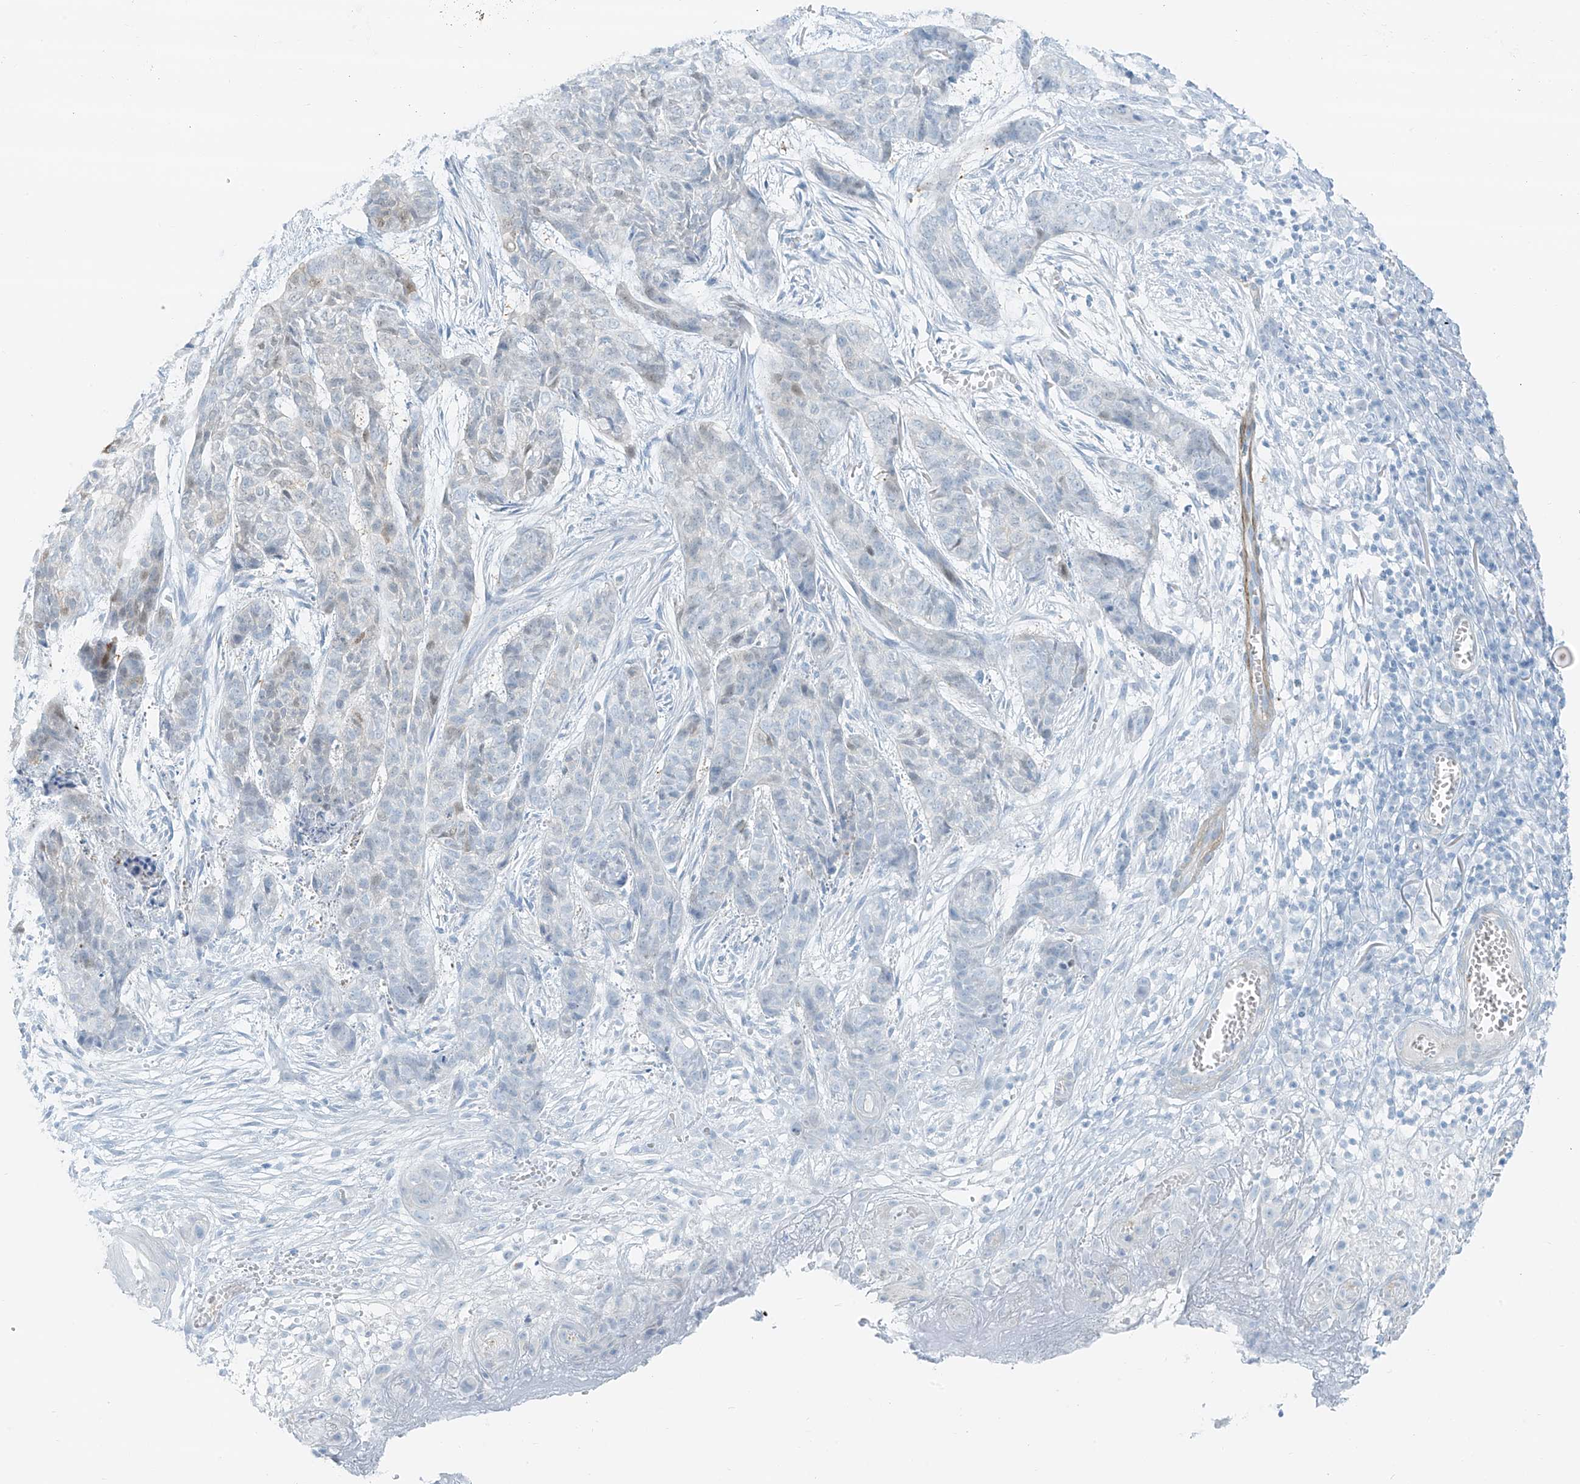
{"staining": {"intensity": "negative", "quantity": "none", "location": "none"}, "tissue": "skin cancer", "cell_type": "Tumor cells", "image_type": "cancer", "snomed": [{"axis": "morphology", "description": "Basal cell carcinoma"}, {"axis": "topography", "description": "Skin"}], "caption": "A histopathology image of basal cell carcinoma (skin) stained for a protein displays no brown staining in tumor cells. (Brightfield microscopy of DAB (3,3'-diaminobenzidine) immunohistochemistry (IHC) at high magnification).", "gene": "SMCP", "patient": {"sex": "female", "age": 64}}